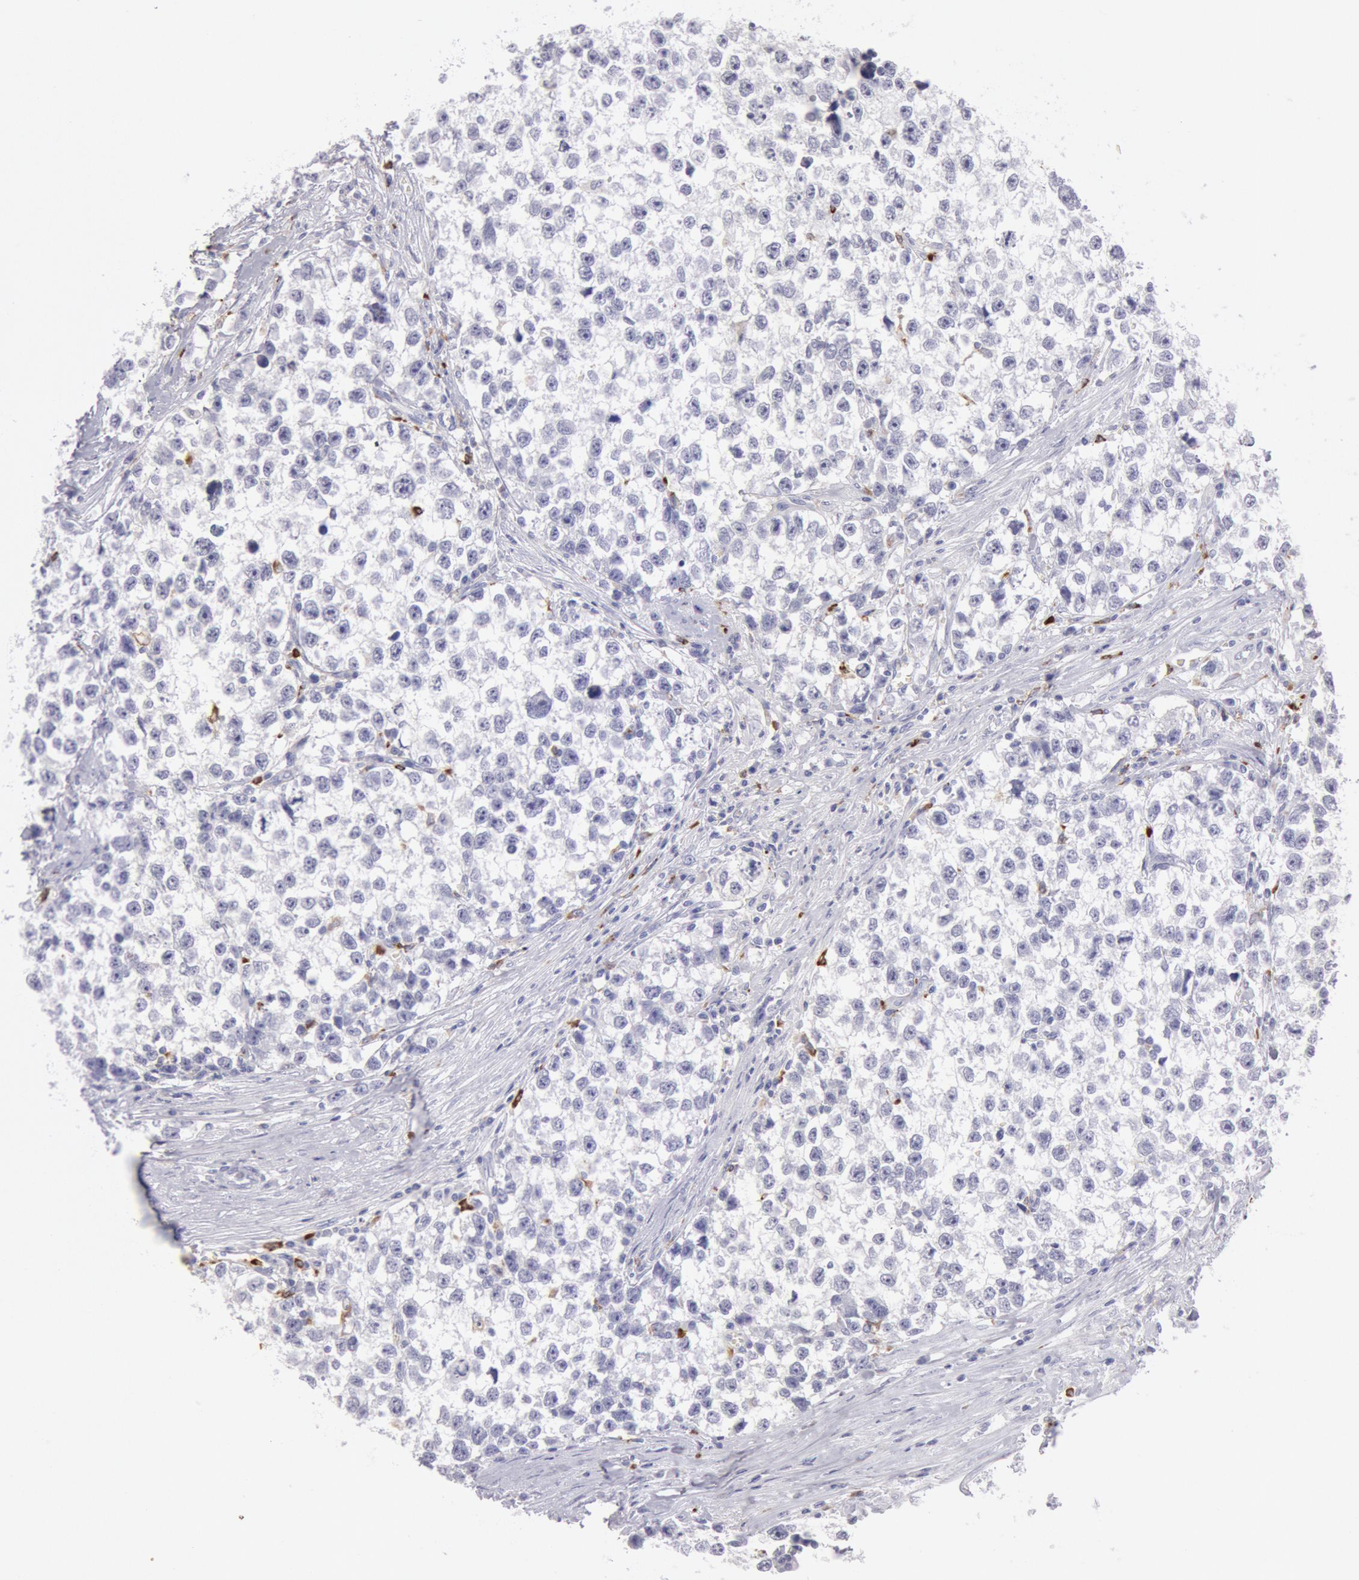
{"staining": {"intensity": "negative", "quantity": "none", "location": "none"}, "tissue": "testis cancer", "cell_type": "Tumor cells", "image_type": "cancer", "snomed": [{"axis": "morphology", "description": "Seminoma, NOS"}, {"axis": "morphology", "description": "Carcinoma, Embryonal, NOS"}, {"axis": "topography", "description": "Testis"}], "caption": "There is no significant staining in tumor cells of testis cancer (seminoma).", "gene": "FCN1", "patient": {"sex": "male", "age": 30}}